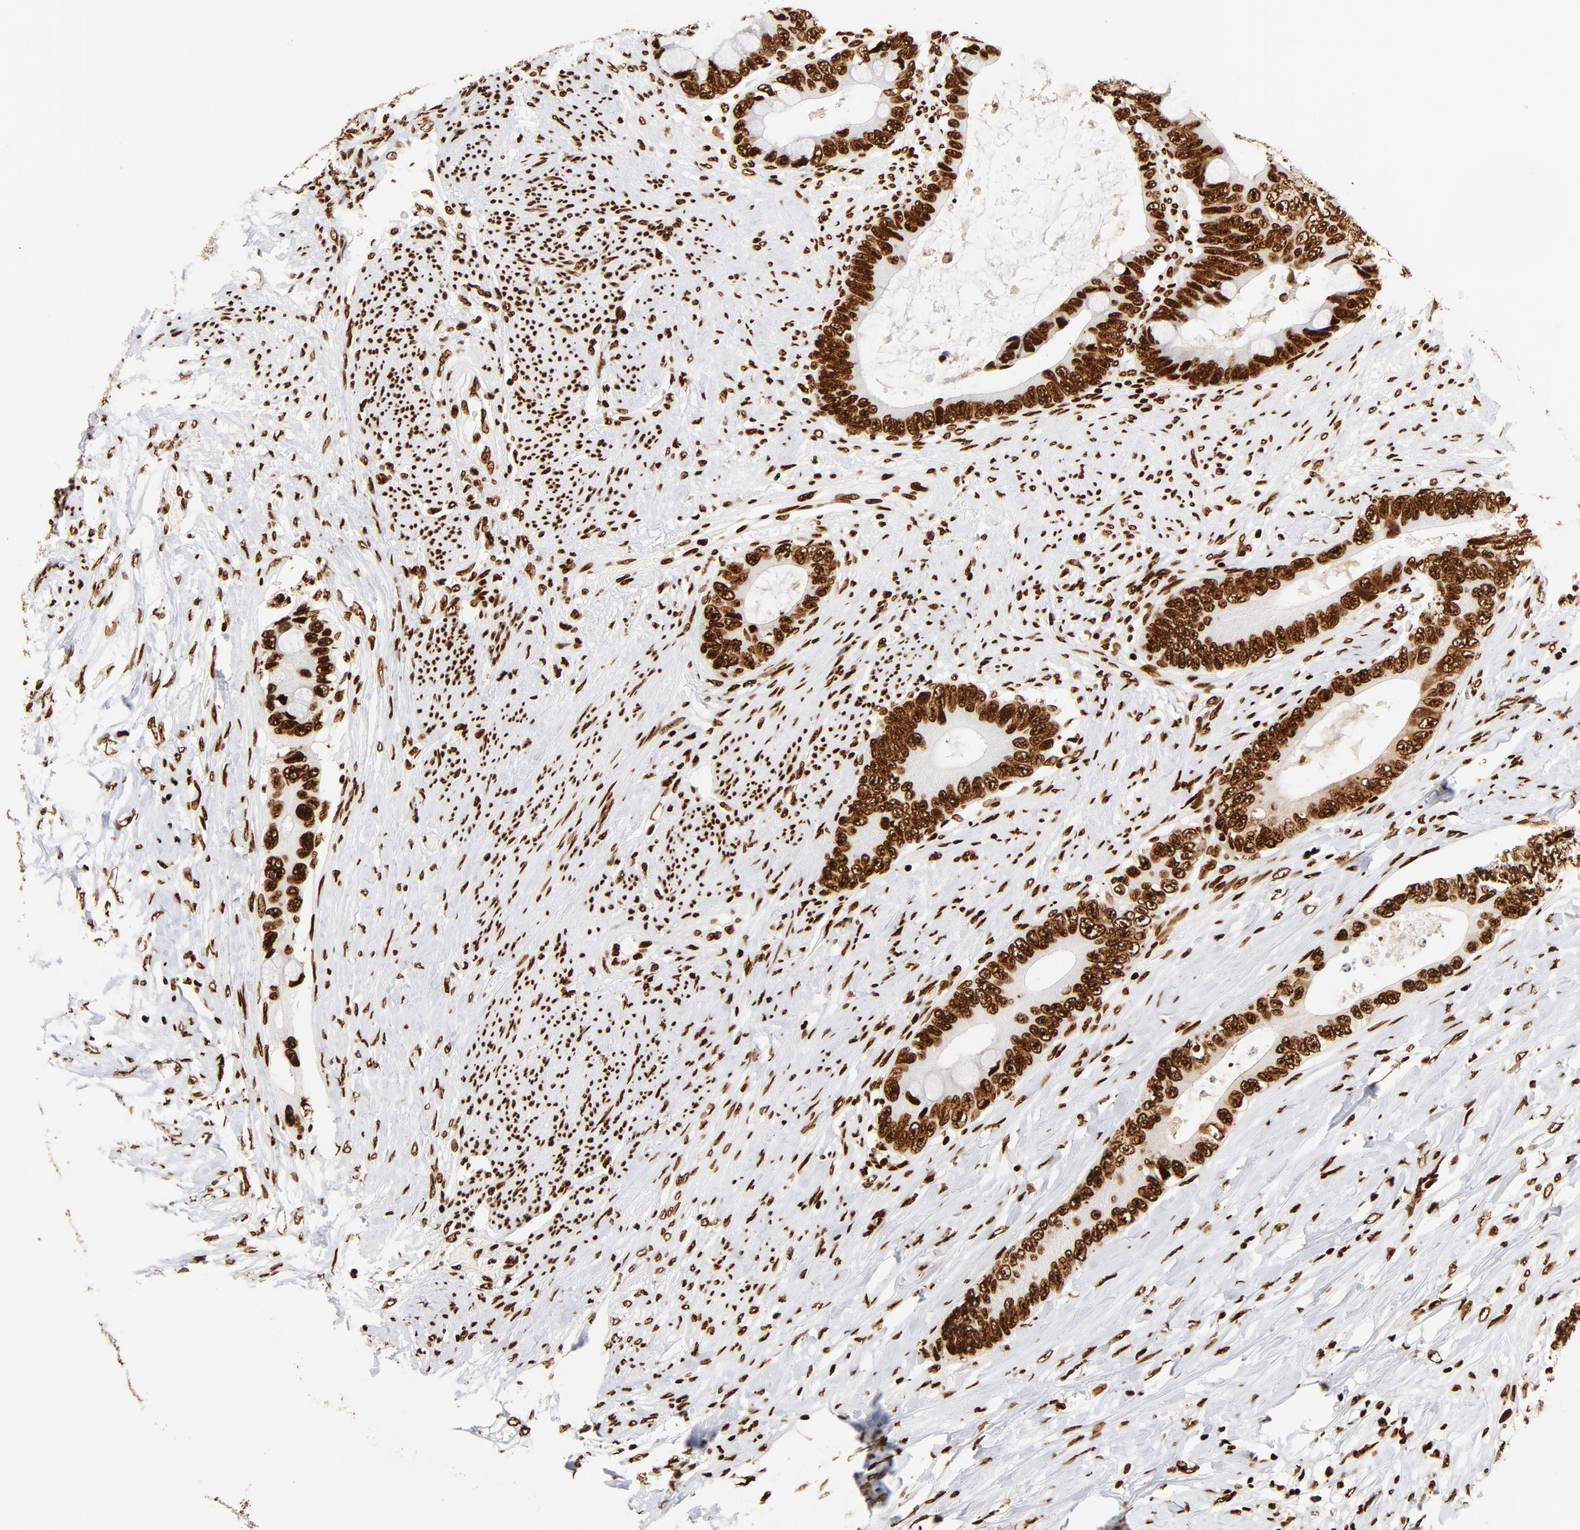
{"staining": {"intensity": "strong", "quantity": ">75%", "location": "nuclear"}, "tissue": "colorectal cancer", "cell_type": "Tumor cells", "image_type": "cancer", "snomed": [{"axis": "morphology", "description": "Normal tissue, NOS"}, {"axis": "morphology", "description": "Adenocarcinoma, NOS"}, {"axis": "topography", "description": "Rectum"}, {"axis": "topography", "description": "Peripheral nerve tissue"}], "caption": "Protein expression by immunohistochemistry reveals strong nuclear expression in about >75% of tumor cells in colorectal cancer (adenocarcinoma). (Stains: DAB (3,3'-diaminobenzidine) in brown, nuclei in blue, Microscopy: brightfield microscopy at high magnification).", "gene": "XRCC6", "patient": {"sex": "female", "age": 77}}